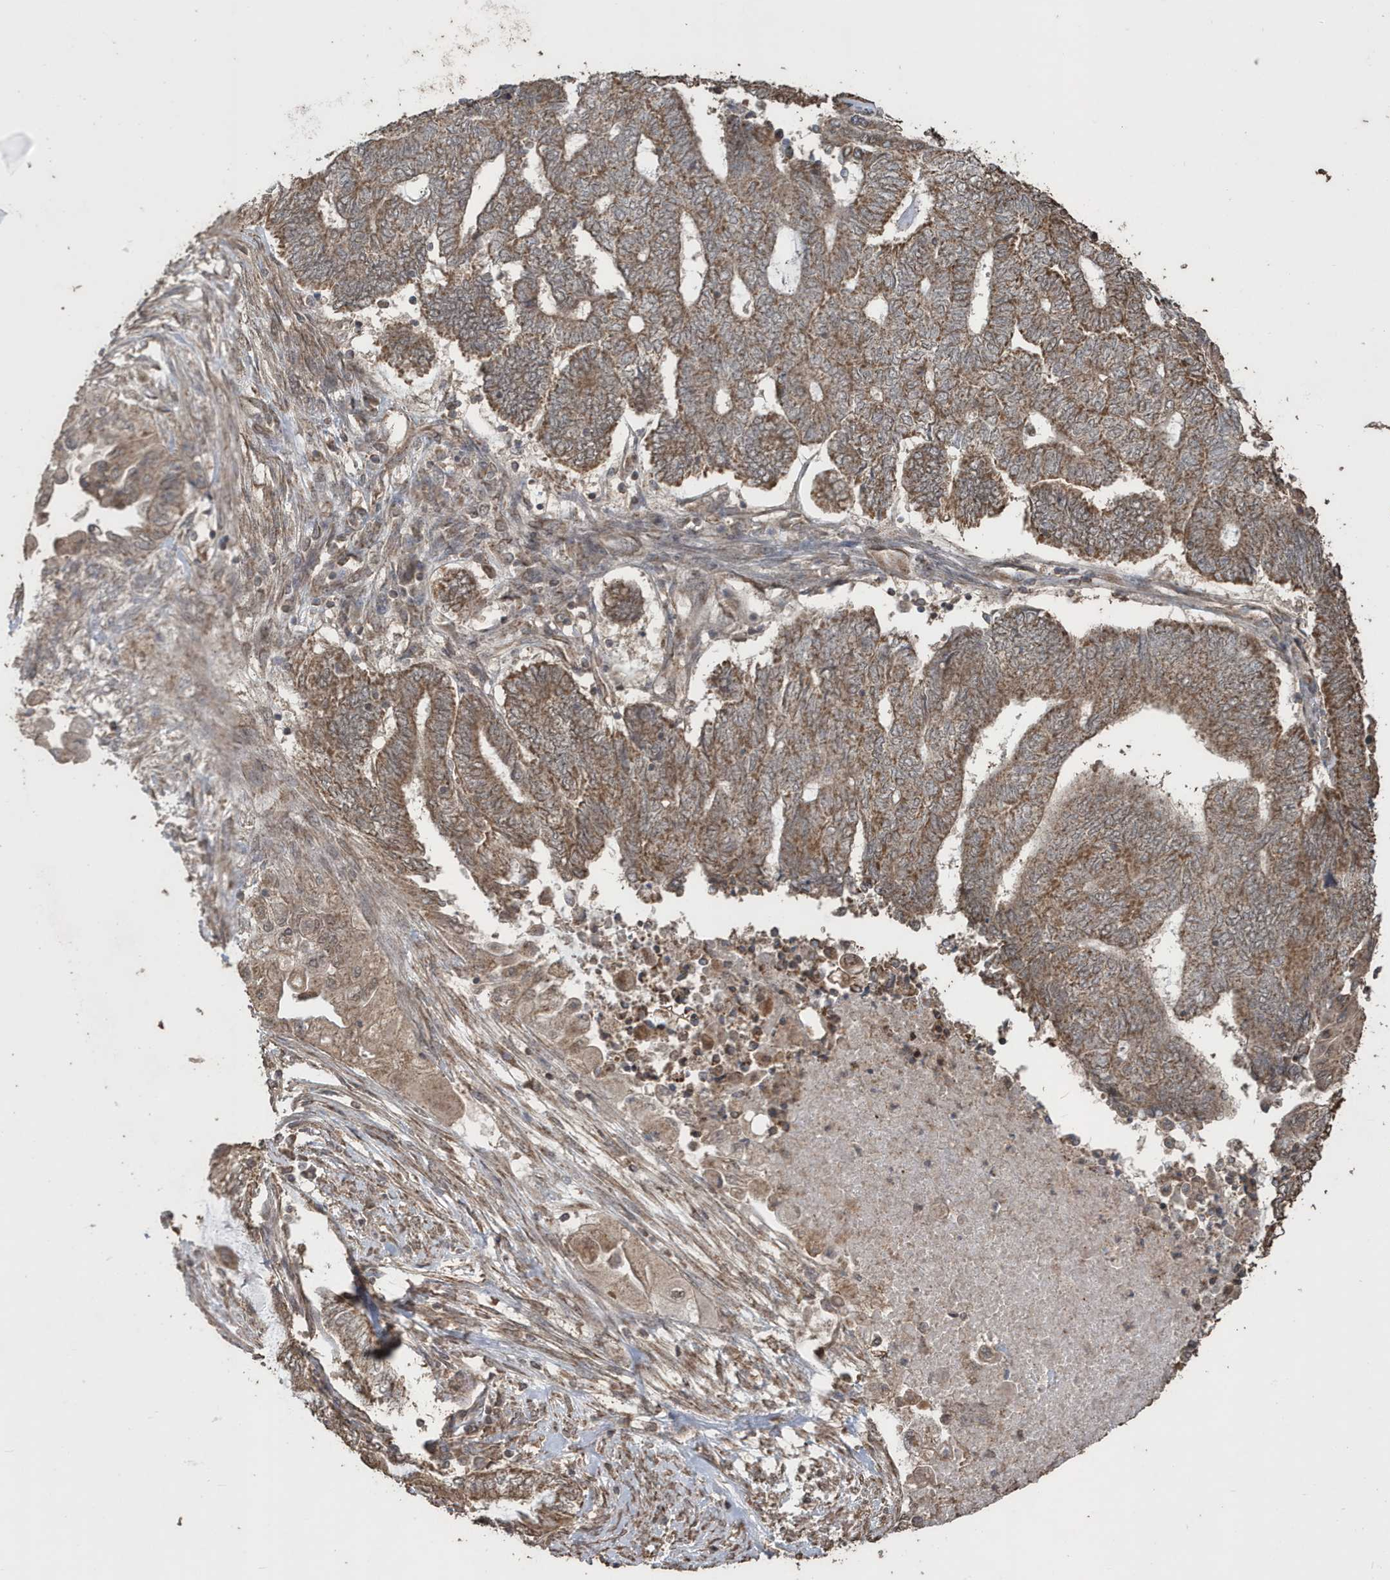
{"staining": {"intensity": "moderate", "quantity": ">75%", "location": "cytoplasmic/membranous"}, "tissue": "endometrial cancer", "cell_type": "Tumor cells", "image_type": "cancer", "snomed": [{"axis": "morphology", "description": "Adenocarcinoma, NOS"}, {"axis": "topography", "description": "Uterus"}, {"axis": "topography", "description": "Endometrium"}], "caption": "About >75% of tumor cells in human endometrial cancer show moderate cytoplasmic/membranous protein expression as visualized by brown immunohistochemical staining.", "gene": "PAXBP1", "patient": {"sex": "female", "age": 70}}